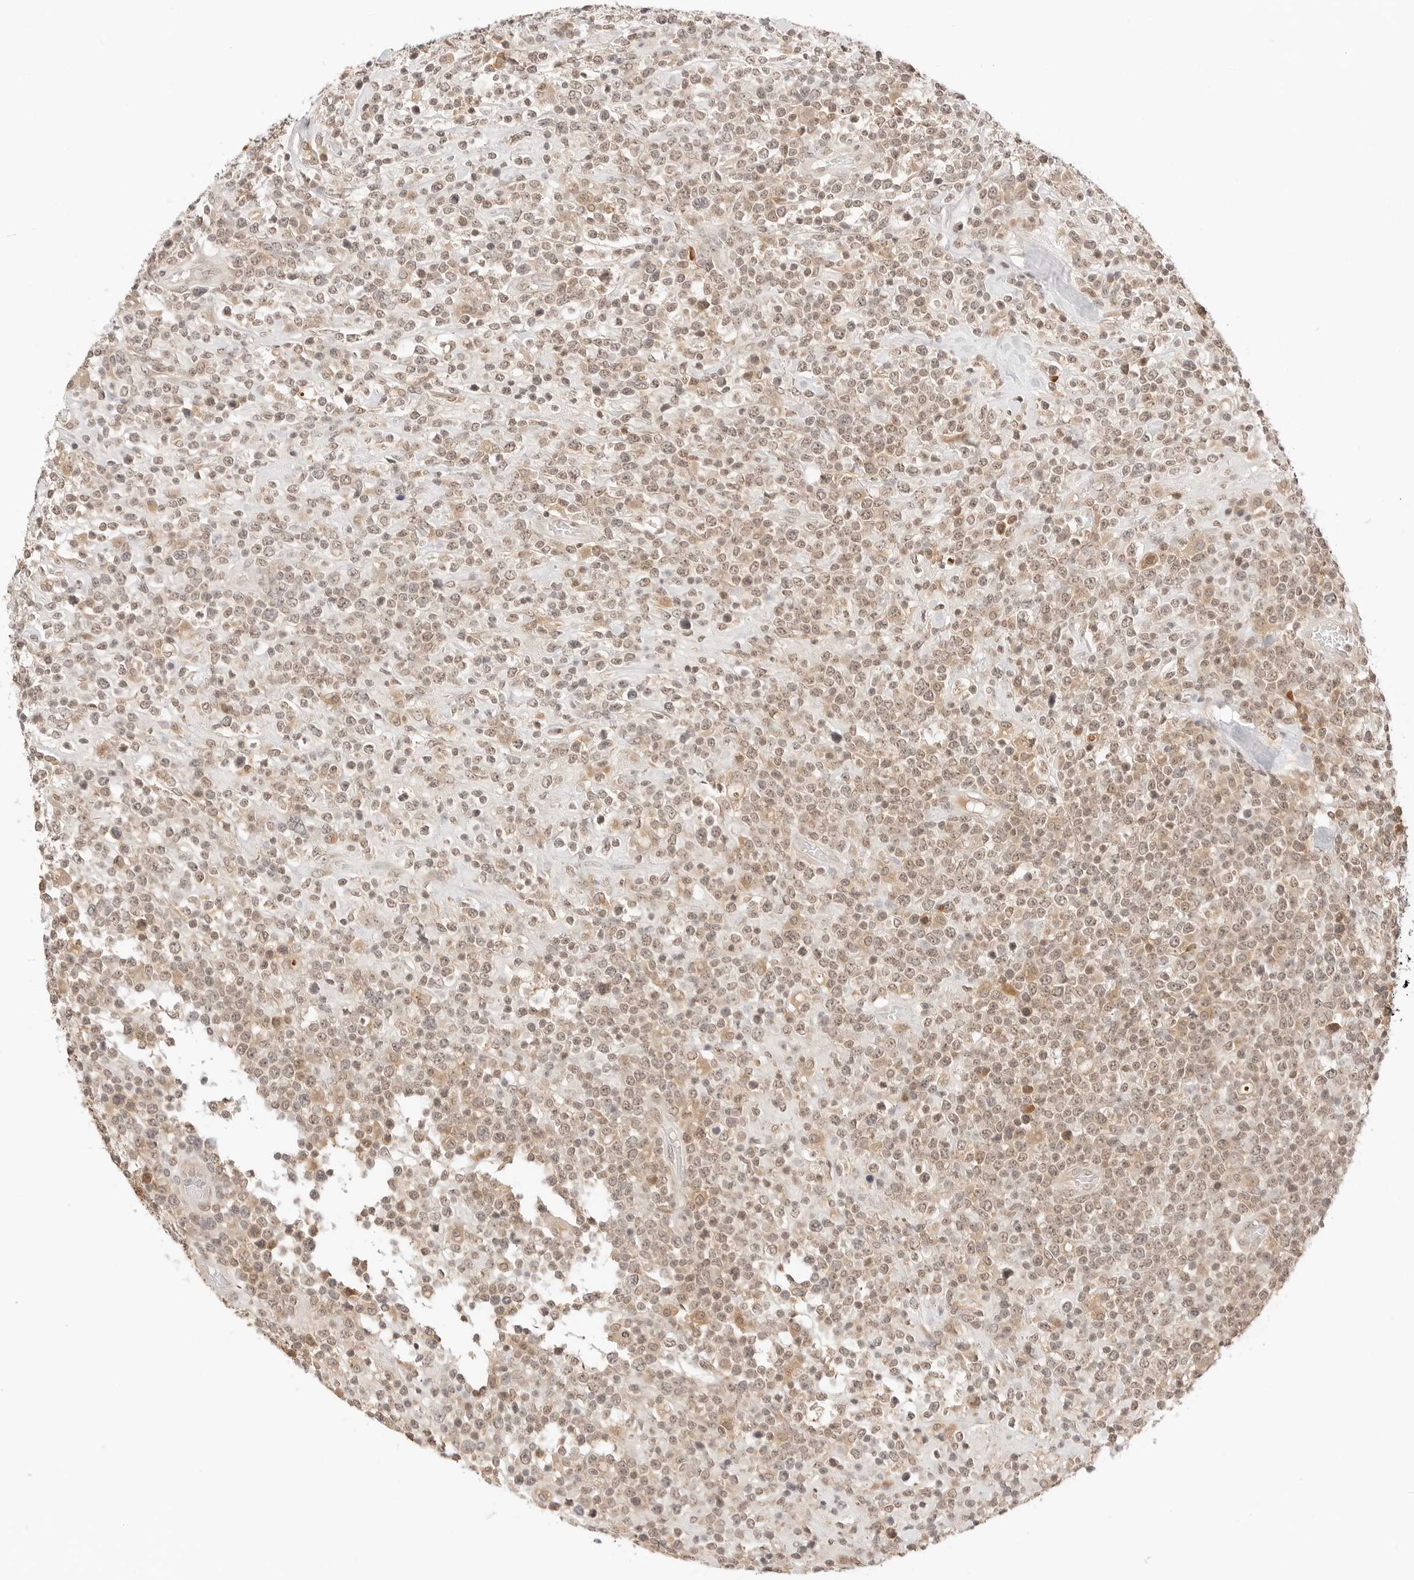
{"staining": {"intensity": "weak", "quantity": ">75%", "location": "cytoplasmic/membranous,nuclear"}, "tissue": "lymphoma", "cell_type": "Tumor cells", "image_type": "cancer", "snomed": [{"axis": "morphology", "description": "Malignant lymphoma, non-Hodgkin's type, High grade"}, {"axis": "topography", "description": "Colon"}], "caption": "An image of high-grade malignant lymphoma, non-Hodgkin's type stained for a protein displays weak cytoplasmic/membranous and nuclear brown staining in tumor cells.", "gene": "SEPTIN4", "patient": {"sex": "female", "age": 53}}